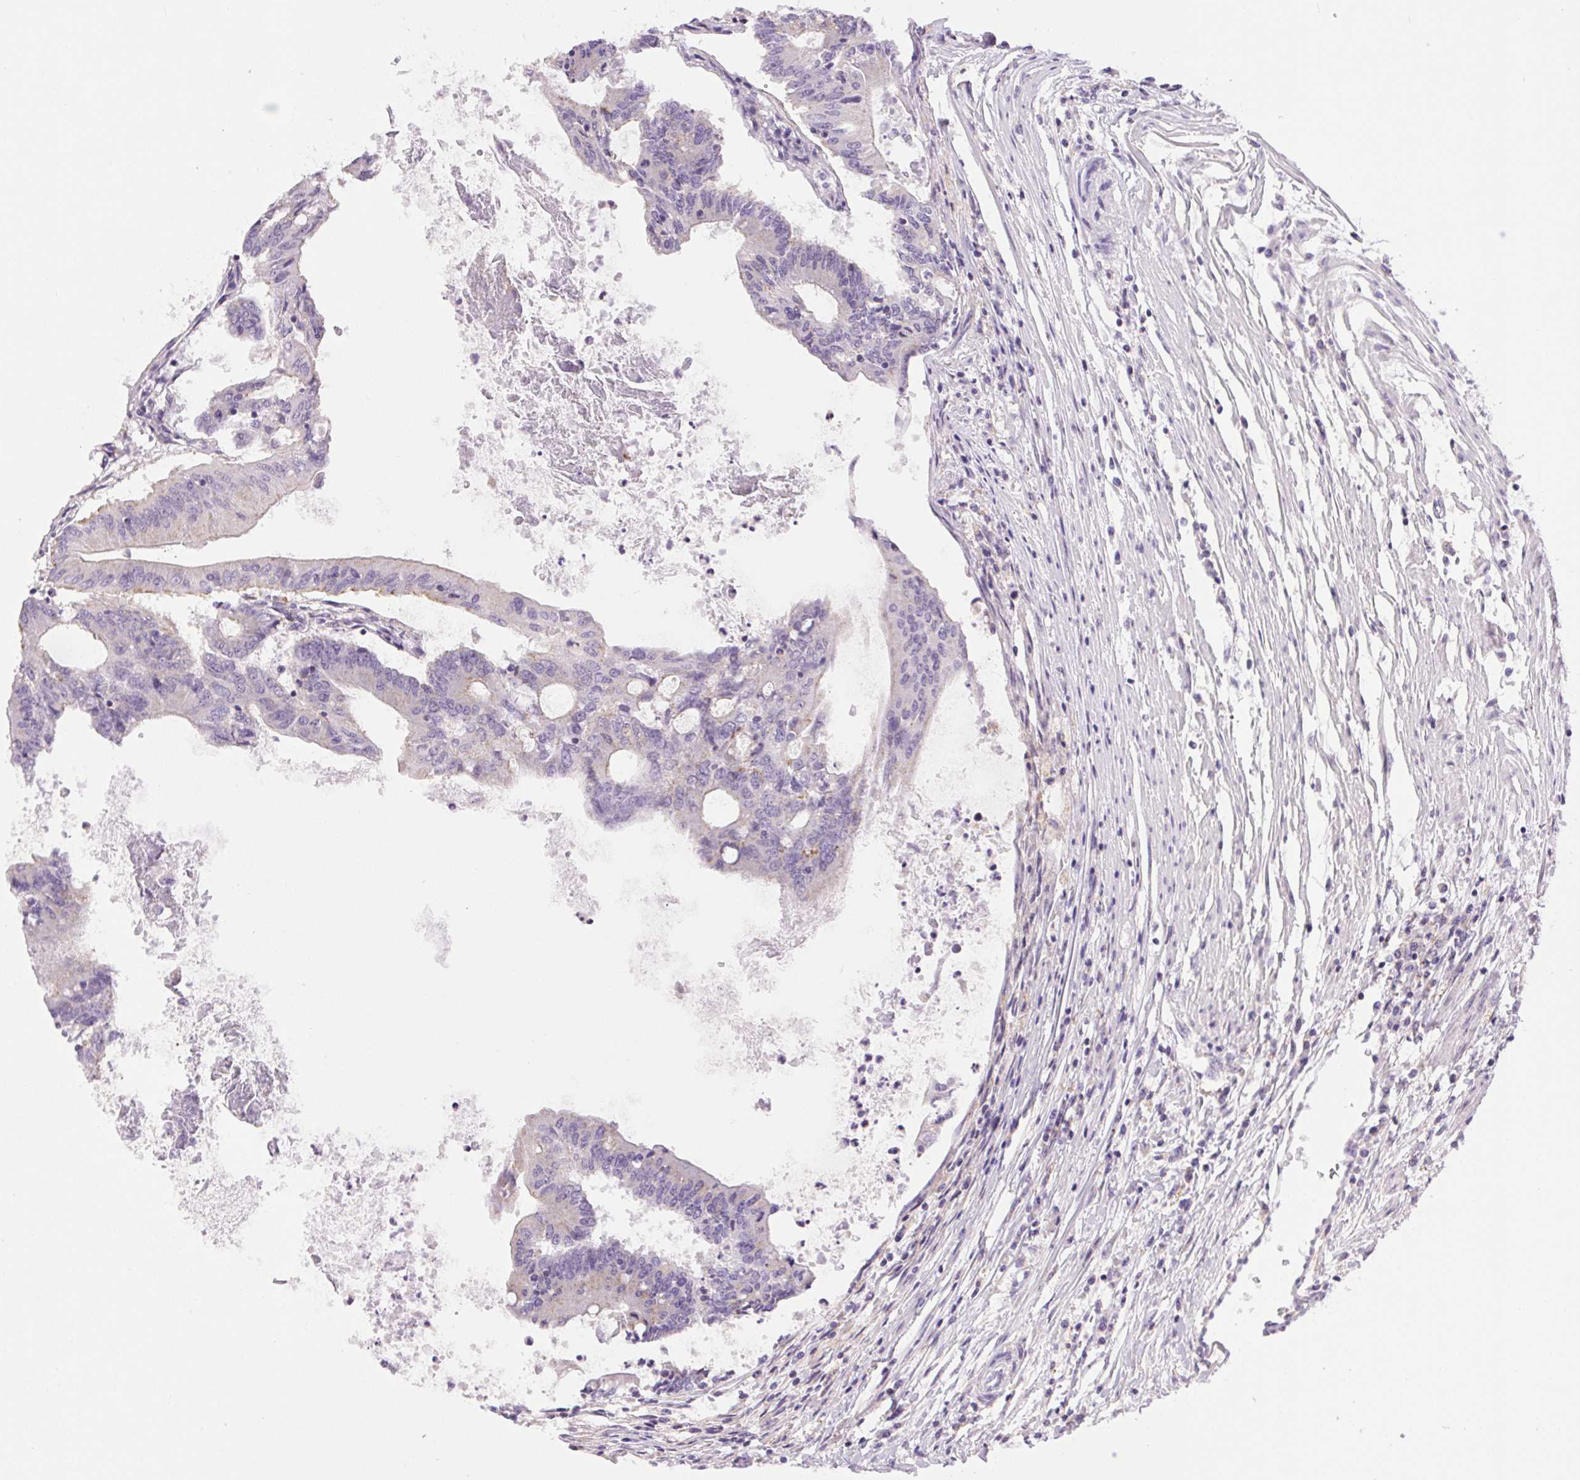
{"staining": {"intensity": "negative", "quantity": "none", "location": "none"}, "tissue": "colorectal cancer", "cell_type": "Tumor cells", "image_type": "cancer", "snomed": [{"axis": "morphology", "description": "Adenocarcinoma, NOS"}, {"axis": "topography", "description": "Colon"}], "caption": "Immunohistochemistry (IHC) of colorectal adenocarcinoma demonstrates no positivity in tumor cells.", "gene": "SMIM13", "patient": {"sex": "female", "age": 70}}